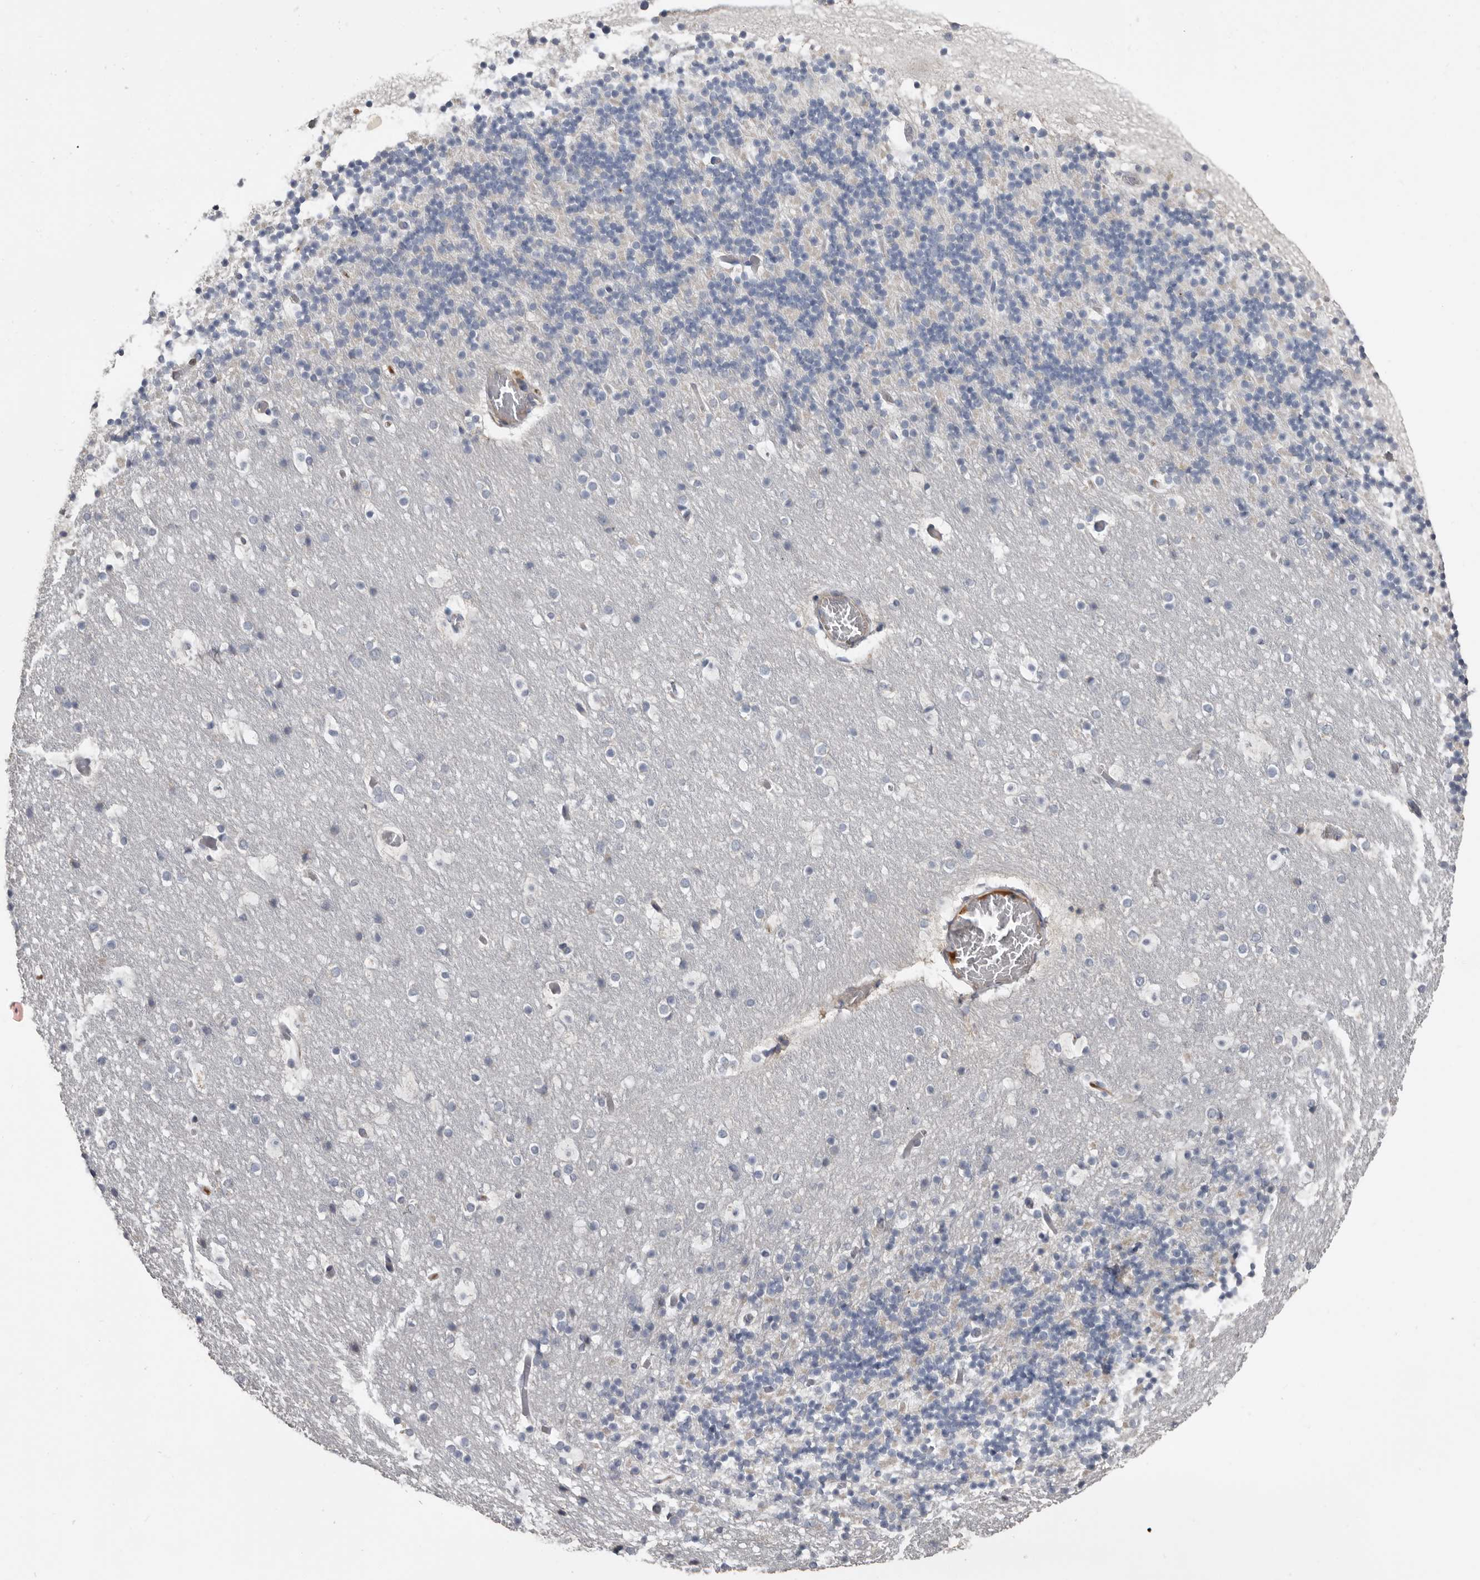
{"staining": {"intensity": "negative", "quantity": "none", "location": "none"}, "tissue": "cerebellum", "cell_type": "Cells in granular layer", "image_type": "normal", "snomed": [{"axis": "morphology", "description": "Normal tissue, NOS"}, {"axis": "topography", "description": "Cerebellum"}], "caption": "Cells in granular layer show no significant protein expression in benign cerebellum. (Brightfield microscopy of DAB IHC at high magnification).", "gene": "ZNF114", "patient": {"sex": "male", "age": 57}}